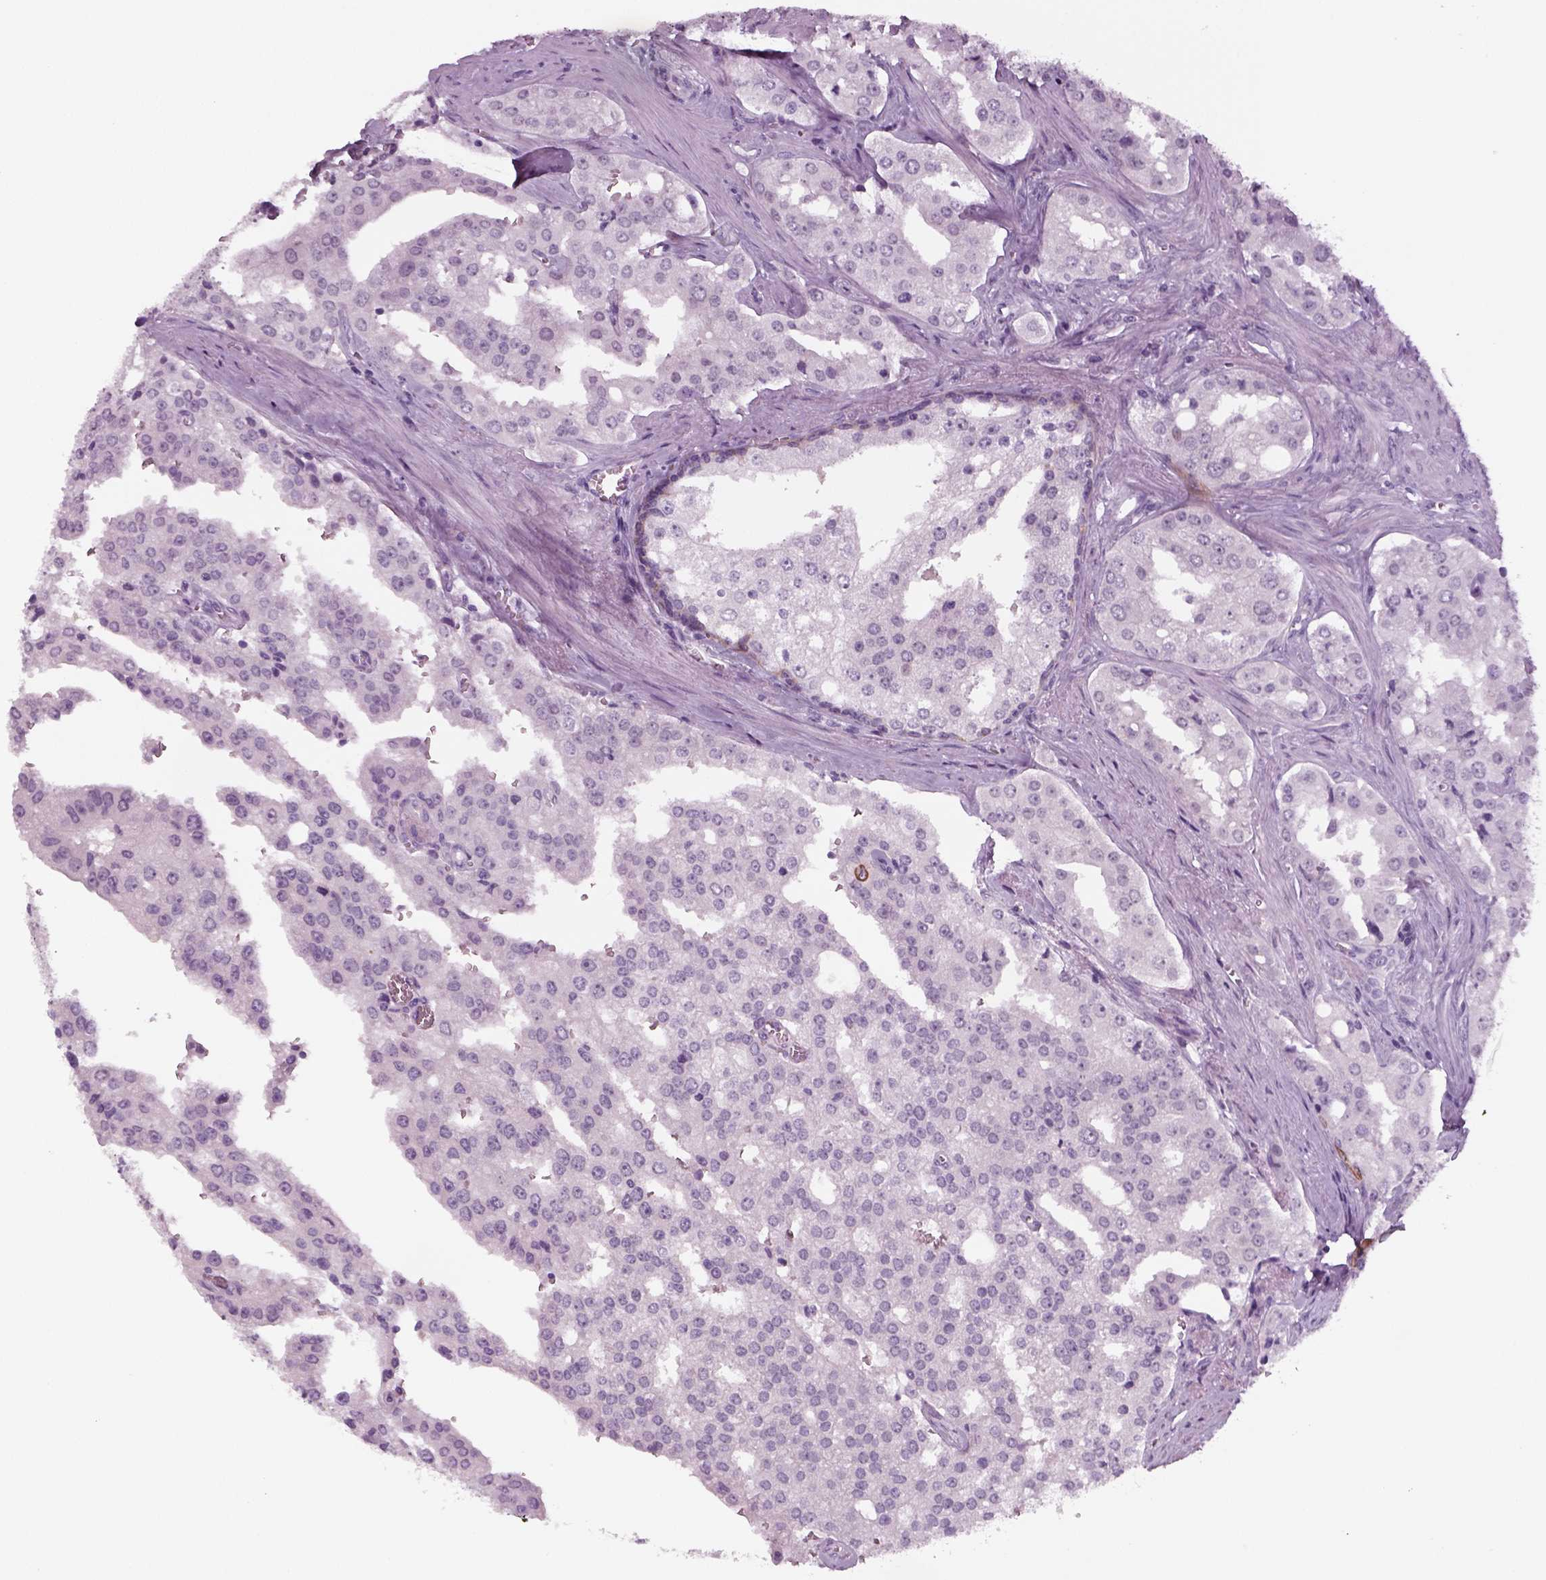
{"staining": {"intensity": "negative", "quantity": "none", "location": "none"}, "tissue": "prostate cancer", "cell_type": "Tumor cells", "image_type": "cancer", "snomed": [{"axis": "morphology", "description": "Adenocarcinoma, High grade"}, {"axis": "topography", "description": "Prostate"}], "caption": "Immunohistochemistry (IHC) photomicrograph of neoplastic tissue: human high-grade adenocarcinoma (prostate) stained with DAB (3,3'-diaminobenzidine) shows no significant protein staining in tumor cells.", "gene": "KRT75", "patient": {"sex": "male", "age": 68}}